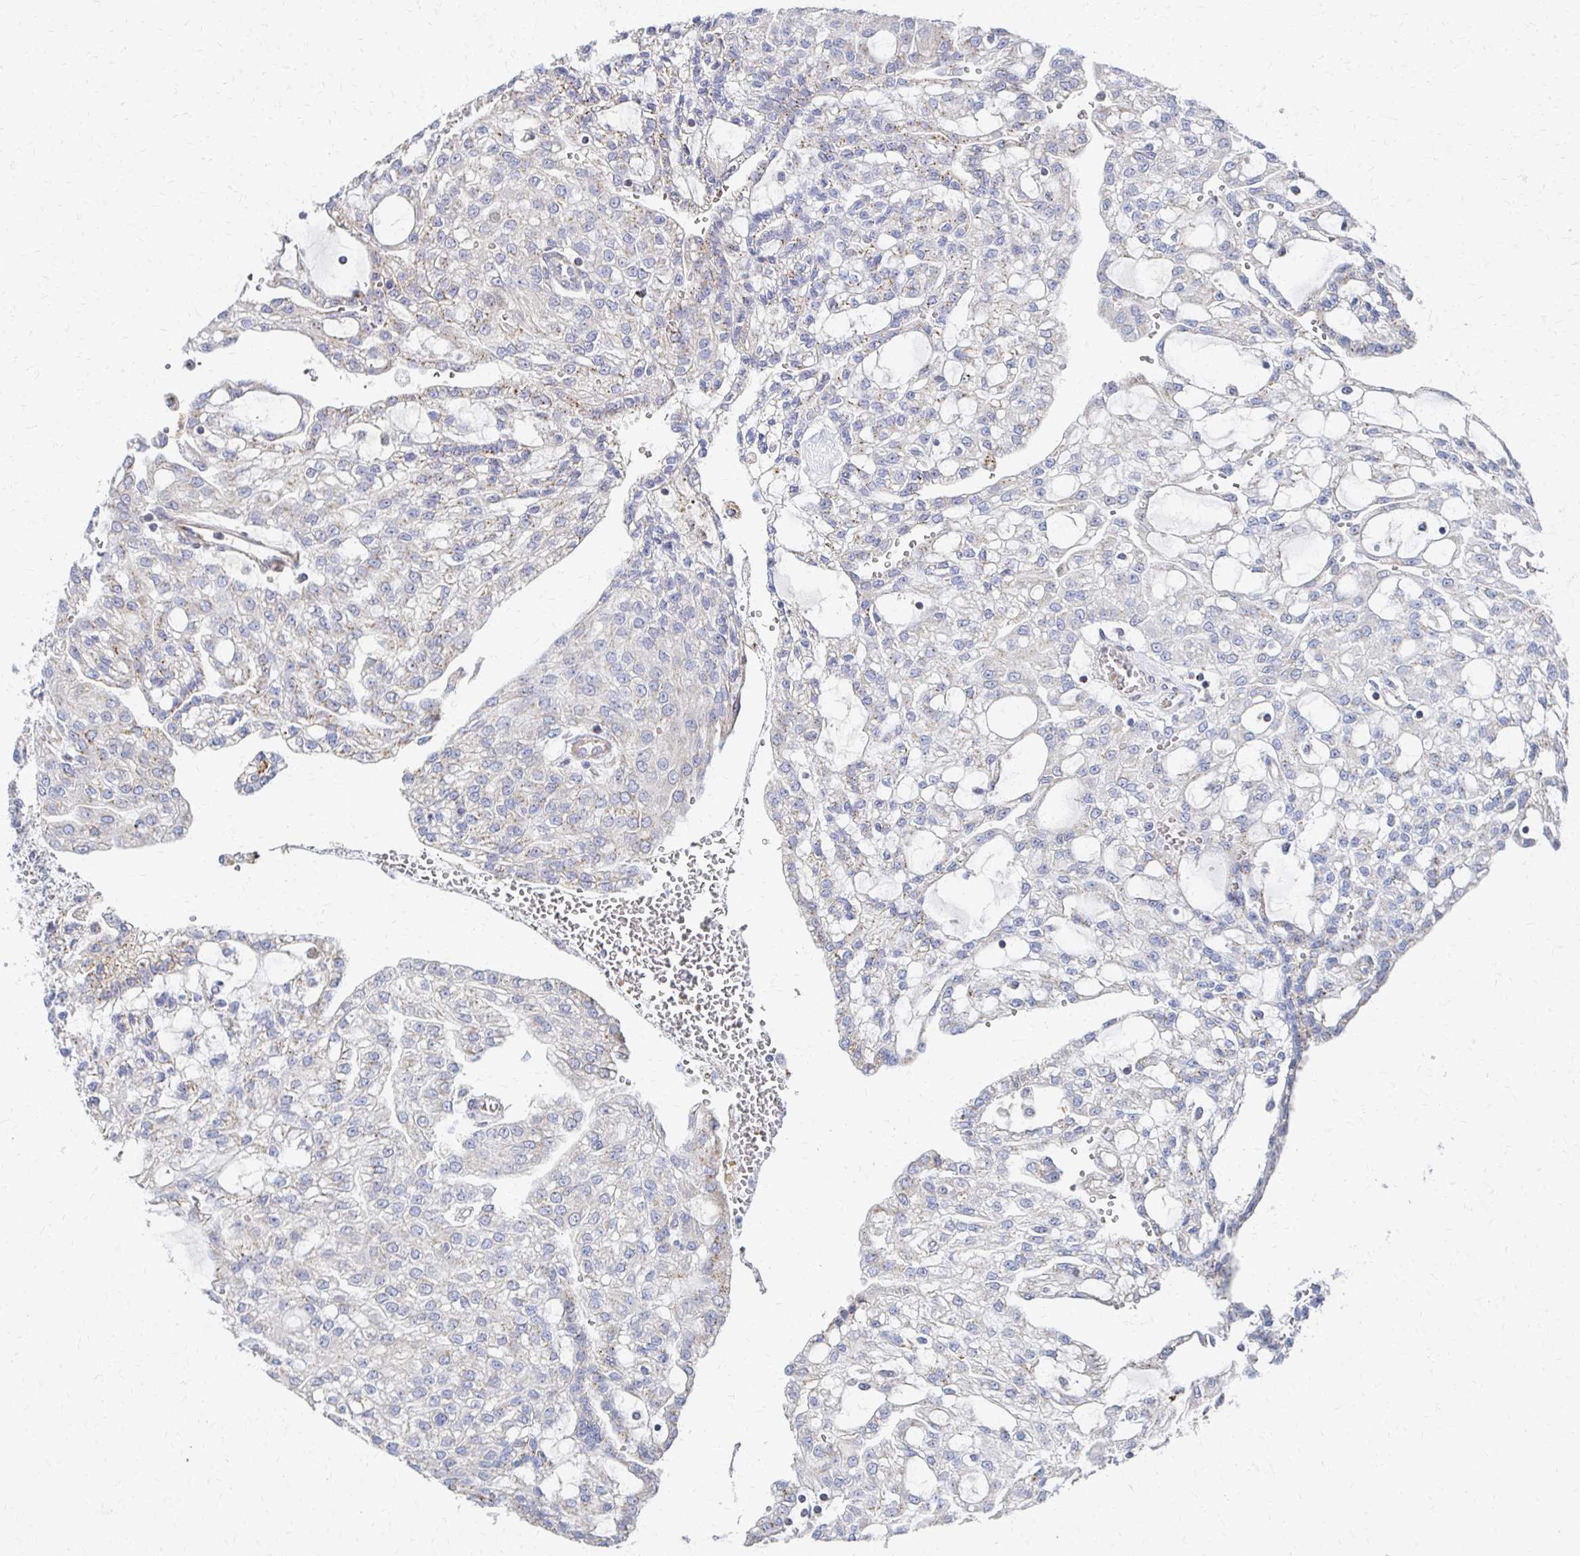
{"staining": {"intensity": "weak", "quantity": "<25%", "location": "cytoplasmic/membranous"}, "tissue": "renal cancer", "cell_type": "Tumor cells", "image_type": "cancer", "snomed": [{"axis": "morphology", "description": "Adenocarcinoma, NOS"}, {"axis": "topography", "description": "Kidney"}], "caption": "IHC micrograph of human renal adenocarcinoma stained for a protein (brown), which reveals no positivity in tumor cells. Brightfield microscopy of IHC stained with DAB (brown) and hematoxylin (blue), captured at high magnification.", "gene": "MAN1A1", "patient": {"sex": "male", "age": 63}}